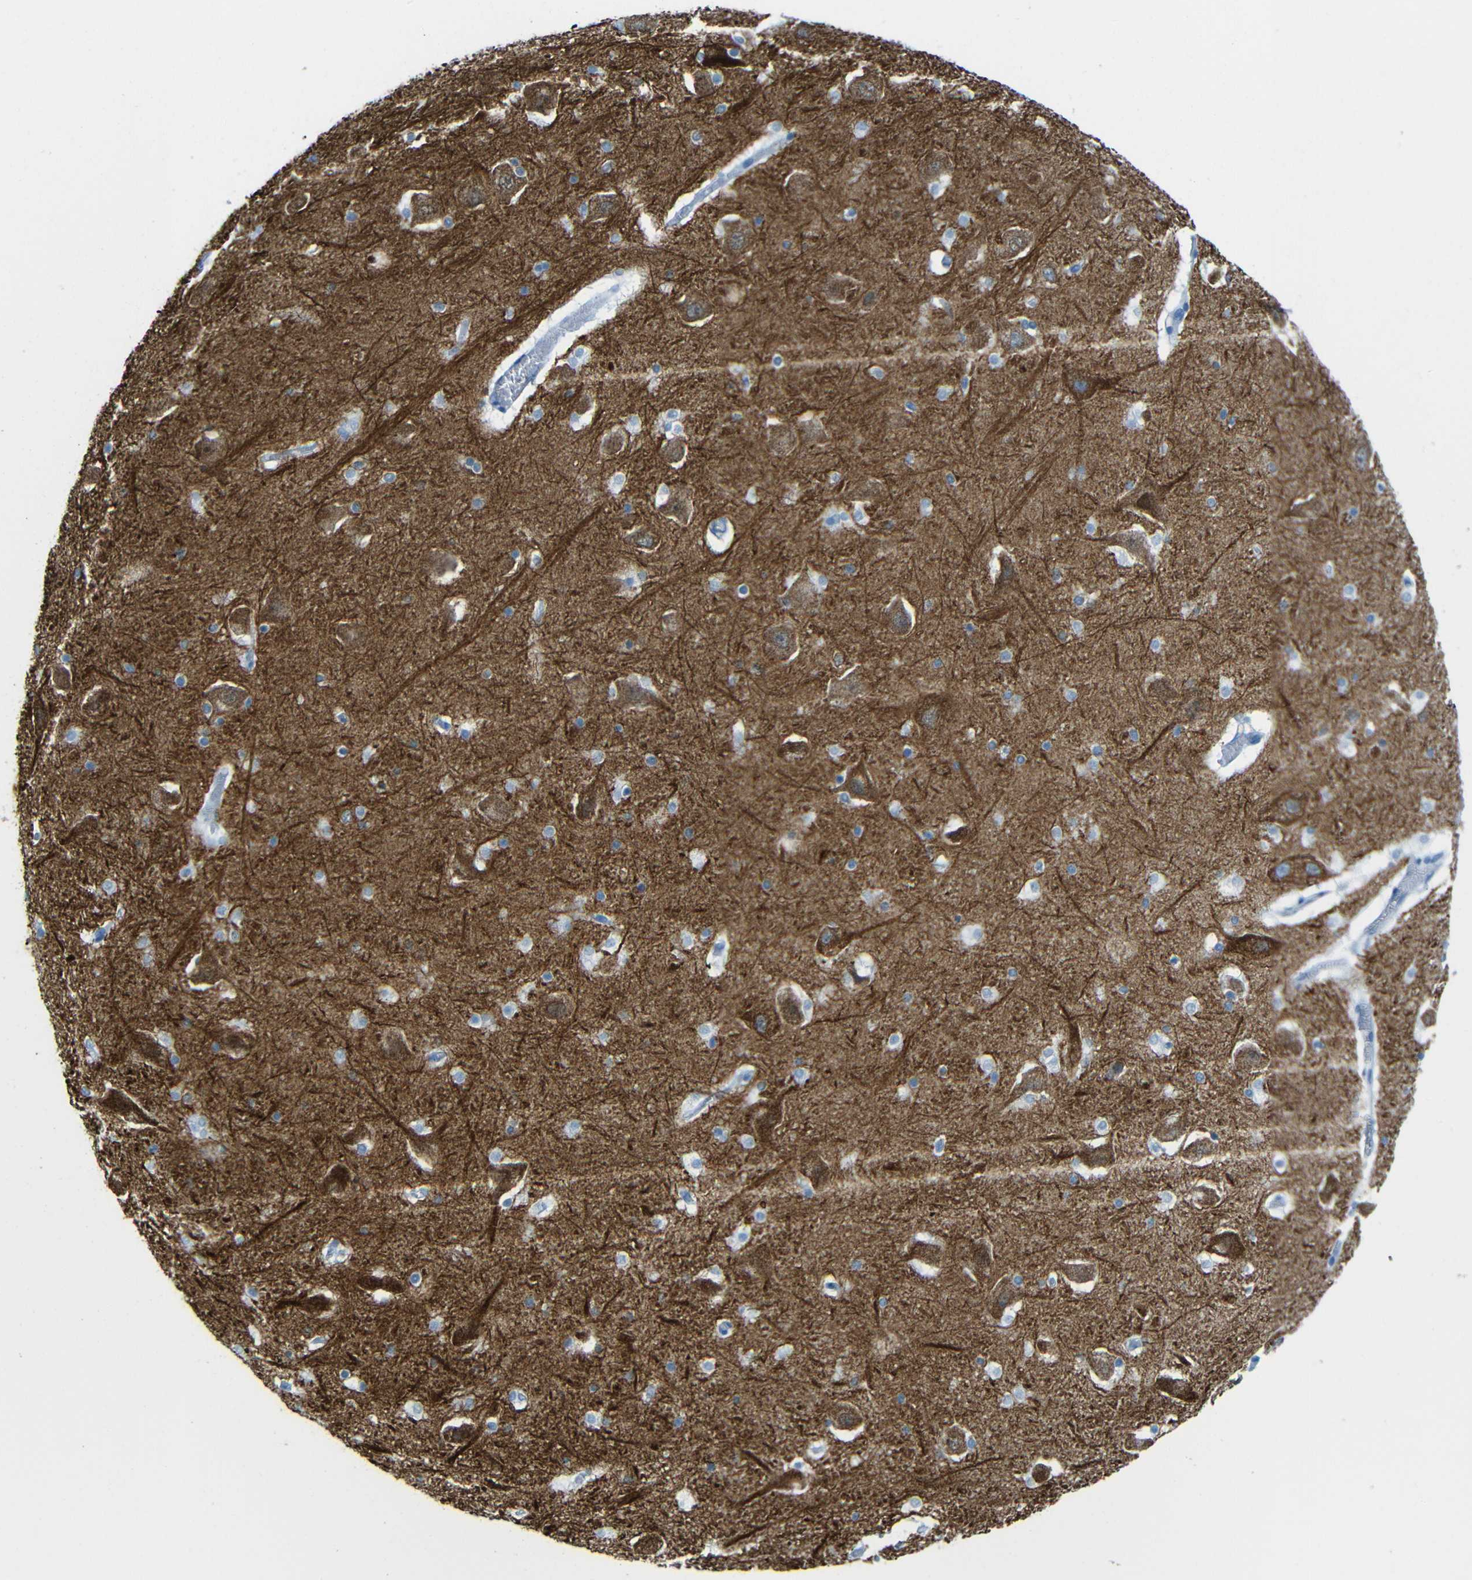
{"staining": {"intensity": "negative", "quantity": "none", "location": "none"}, "tissue": "hippocampus", "cell_type": "Glial cells", "image_type": "normal", "snomed": [{"axis": "morphology", "description": "Normal tissue, NOS"}, {"axis": "topography", "description": "Hippocampus"}], "caption": "A high-resolution micrograph shows immunohistochemistry (IHC) staining of normal hippocampus, which shows no significant positivity in glial cells.", "gene": "TUBB4B", "patient": {"sex": "male", "age": 45}}